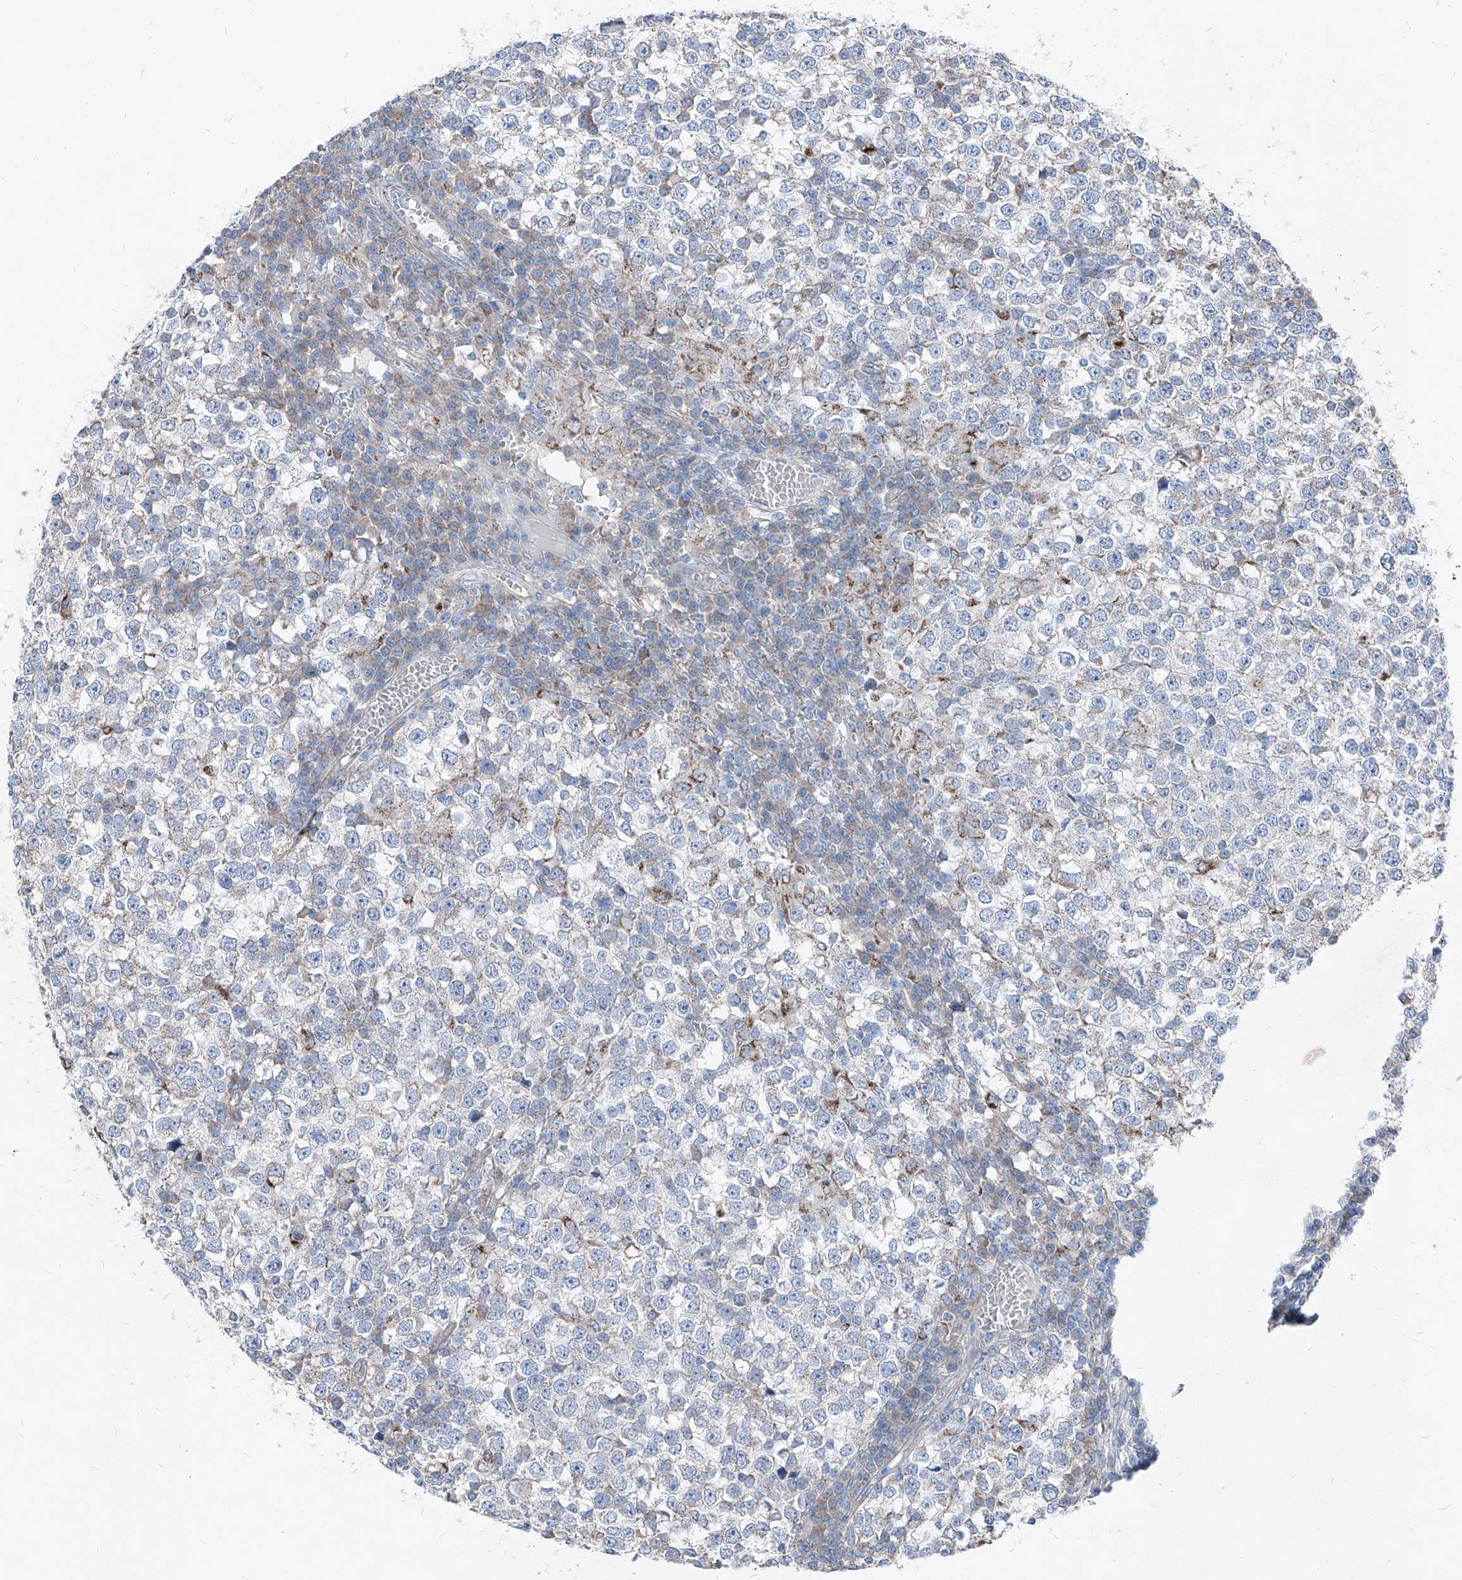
{"staining": {"intensity": "negative", "quantity": "none", "location": "none"}, "tissue": "testis cancer", "cell_type": "Tumor cells", "image_type": "cancer", "snomed": [{"axis": "morphology", "description": "Seminoma, NOS"}, {"axis": "topography", "description": "Testis"}], "caption": "Tumor cells show no significant protein expression in seminoma (testis). (DAB immunohistochemistry (IHC), high magnification).", "gene": "AGPS", "patient": {"sex": "male", "age": 65}}